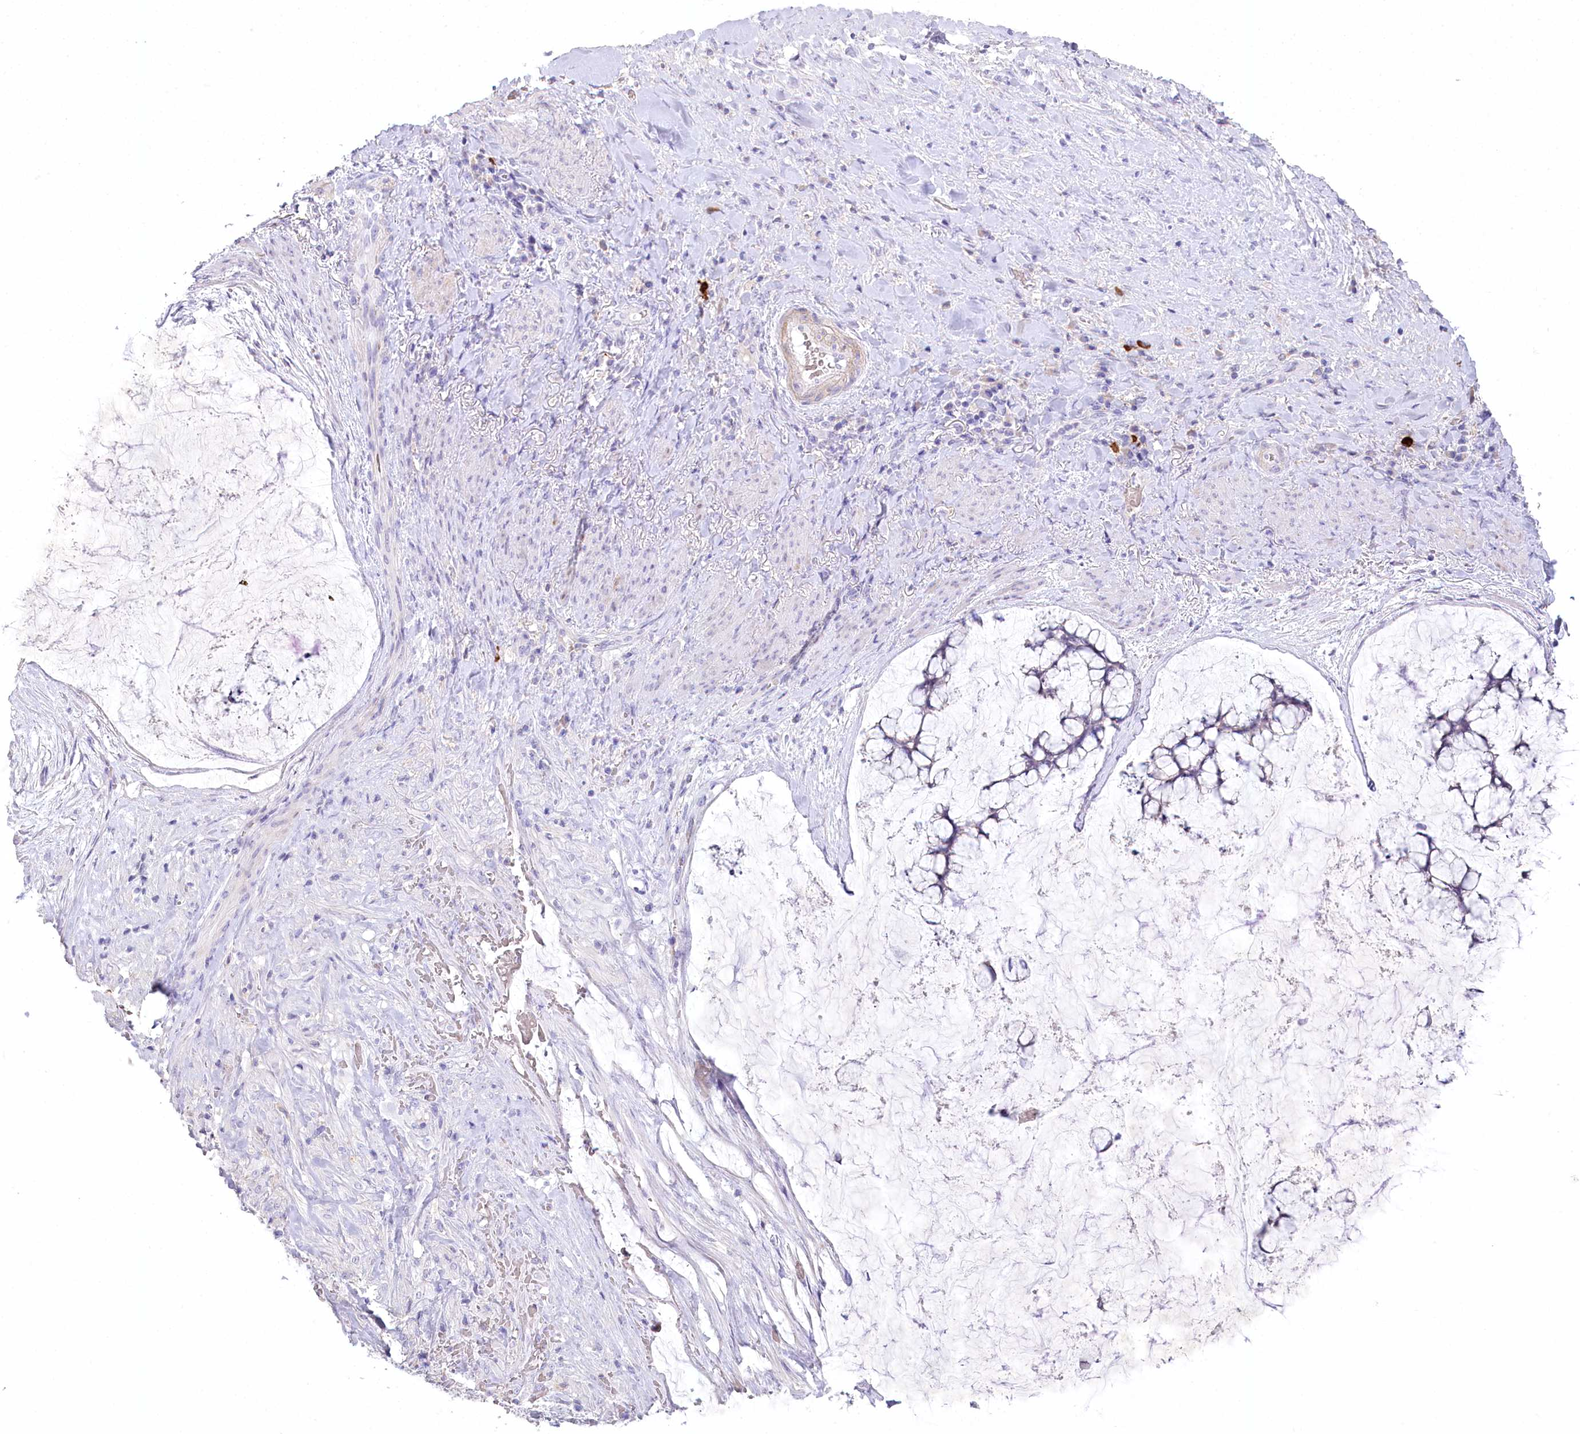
{"staining": {"intensity": "negative", "quantity": "none", "location": "none"}, "tissue": "ovarian cancer", "cell_type": "Tumor cells", "image_type": "cancer", "snomed": [{"axis": "morphology", "description": "Cystadenocarcinoma, mucinous, NOS"}, {"axis": "topography", "description": "Ovary"}], "caption": "This is an IHC photomicrograph of human ovarian mucinous cystadenocarcinoma. There is no expression in tumor cells.", "gene": "MYOZ1", "patient": {"sex": "female", "age": 42}}